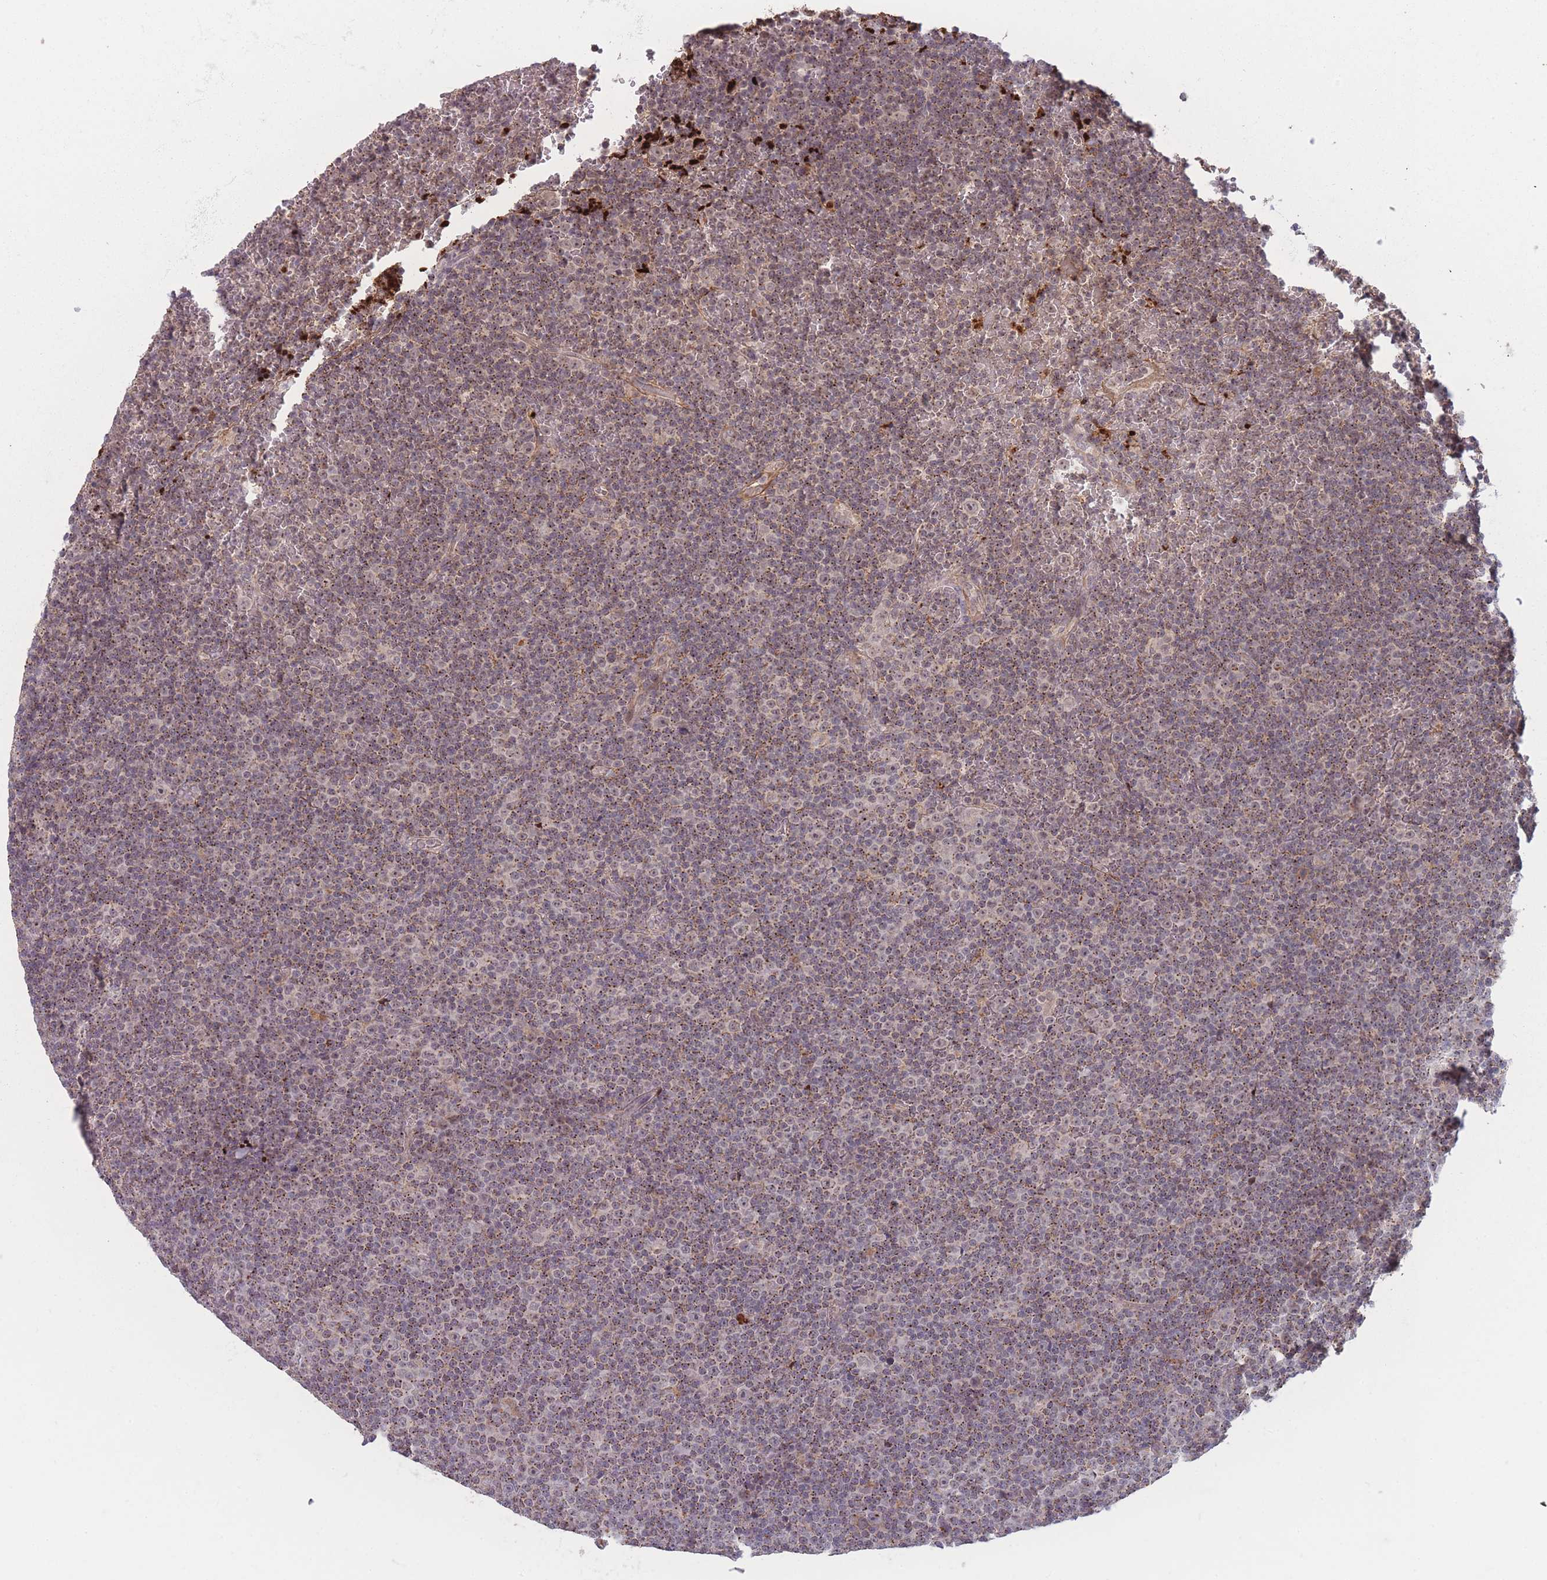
{"staining": {"intensity": "weak", "quantity": ">75%", "location": "cytoplasmic/membranous,nuclear"}, "tissue": "lymphoma", "cell_type": "Tumor cells", "image_type": "cancer", "snomed": [{"axis": "morphology", "description": "Malignant lymphoma, non-Hodgkin's type, Low grade"}, {"axis": "topography", "description": "Lymph node"}], "caption": "A brown stain highlights weak cytoplasmic/membranous and nuclear positivity of a protein in malignant lymphoma, non-Hodgkin's type (low-grade) tumor cells.", "gene": "TMEM232", "patient": {"sex": "female", "age": 67}}